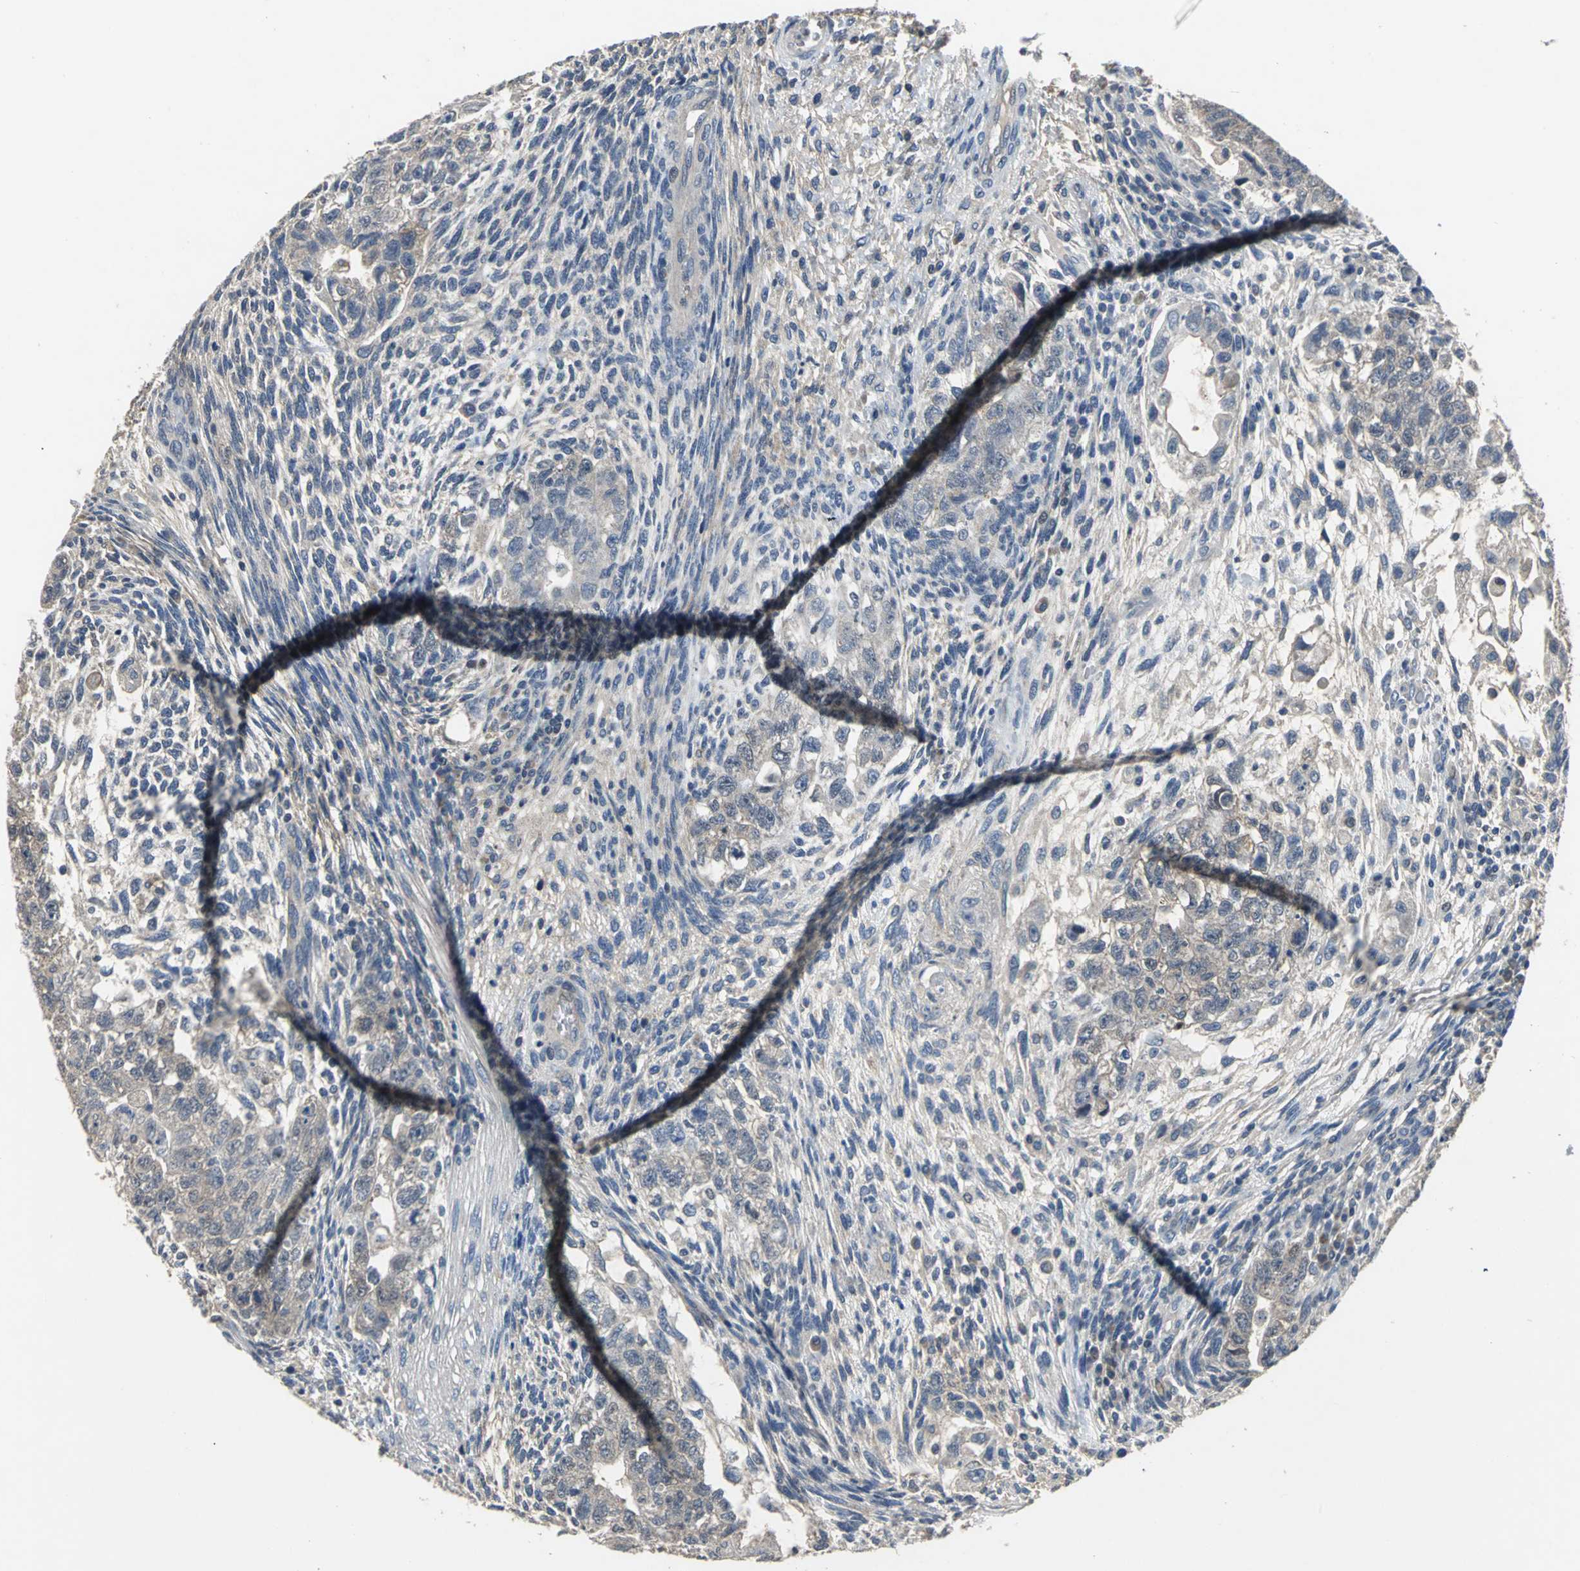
{"staining": {"intensity": "weak", "quantity": "25%-75%", "location": "cytoplasmic/membranous"}, "tissue": "testis cancer", "cell_type": "Tumor cells", "image_type": "cancer", "snomed": [{"axis": "morphology", "description": "Normal tissue, NOS"}, {"axis": "morphology", "description": "Carcinoma, Embryonal, NOS"}, {"axis": "topography", "description": "Testis"}], "caption": "The micrograph exhibits immunohistochemical staining of testis cancer (embryonal carcinoma). There is weak cytoplasmic/membranous expression is seen in about 25%-75% of tumor cells.", "gene": "JADE3", "patient": {"sex": "male", "age": 36}}